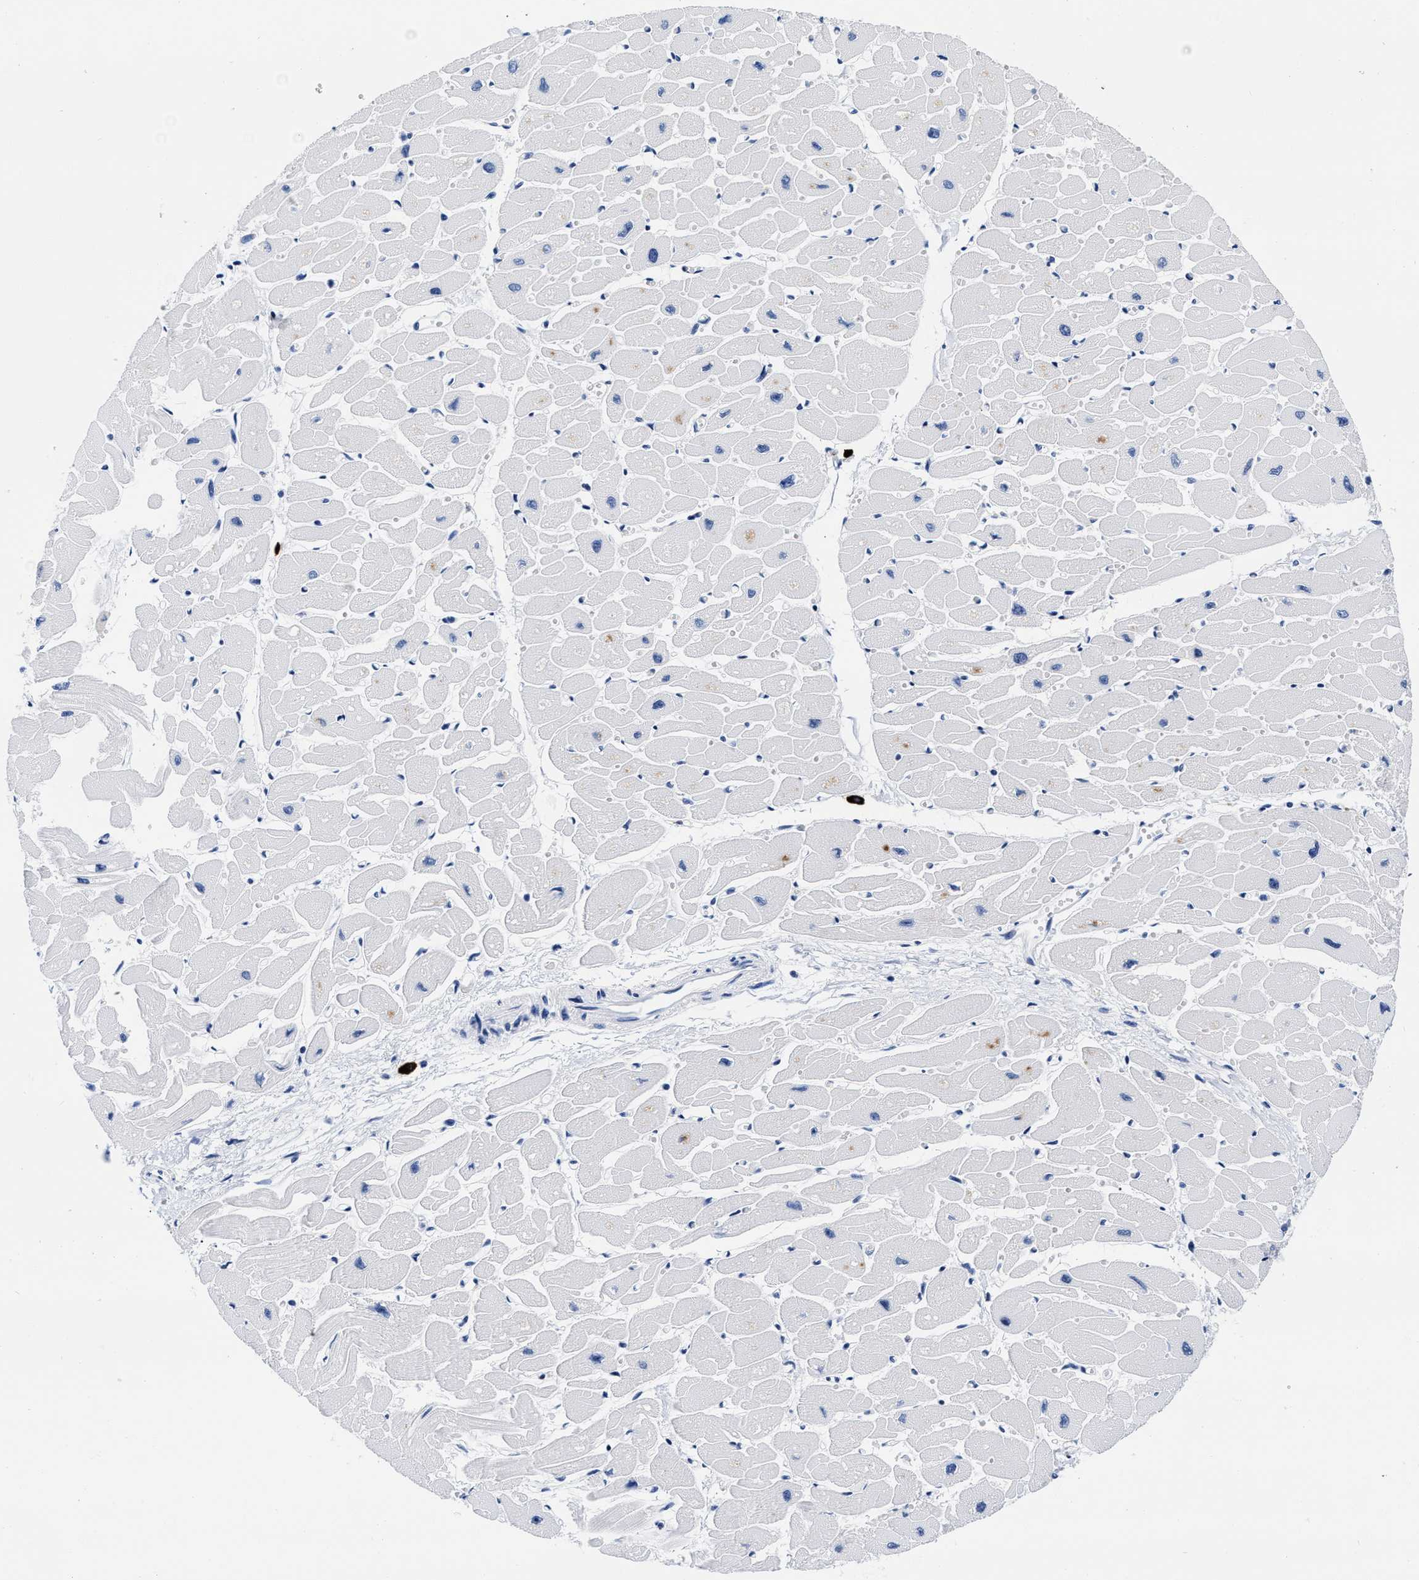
{"staining": {"intensity": "negative", "quantity": "none", "location": "none"}, "tissue": "heart muscle", "cell_type": "Cardiomyocytes", "image_type": "normal", "snomed": [{"axis": "morphology", "description": "Normal tissue, NOS"}, {"axis": "topography", "description": "Heart"}], "caption": "This photomicrograph is of normal heart muscle stained with IHC to label a protein in brown with the nuclei are counter-stained blue. There is no staining in cardiomyocytes. (Immunohistochemistry, brightfield microscopy, high magnification).", "gene": "CER1", "patient": {"sex": "female", "age": 54}}